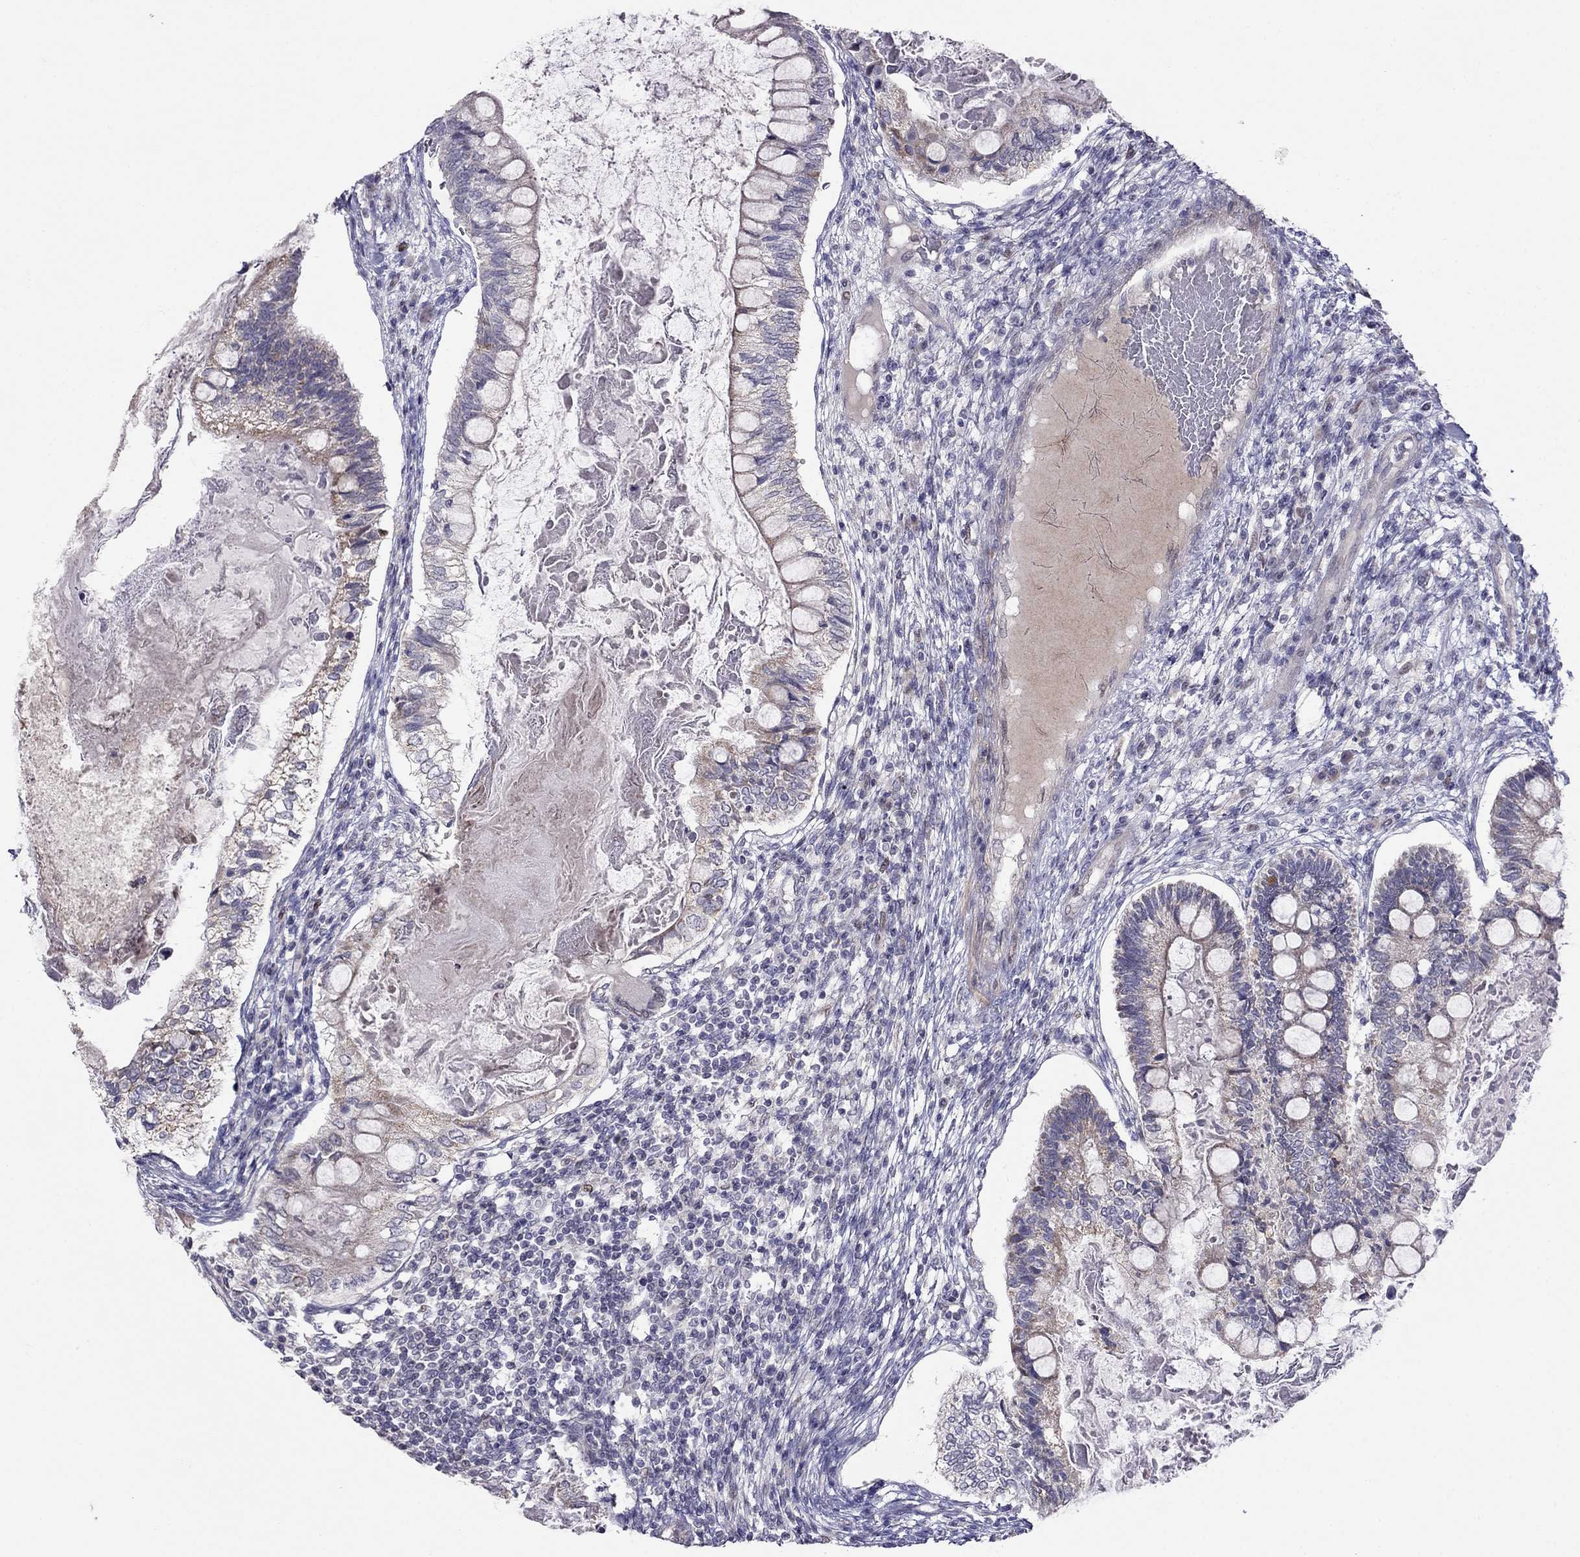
{"staining": {"intensity": "weak", "quantity": "<25%", "location": "cytoplasmic/membranous"}, "tissue": "testis cancer", "cell_type": "Tumor cells", "image_type": "cancer", "snomed": [{"axis": "morphology", "description": "Seminoma, NOS"}, {"axis": "morphology", "description": "Carcinoma, Embryonal, NOS"}, {"axis": "topography", "description": "Testis"}], "caption": "This image is of testis cancer (seminoma) stained with immunohistochemistry (IHC) to label a protein in brown with the nuclei are counter-stained blue. There is no positivity in tumor cells.", "gene": "LRRC39", "patient": {"sex": "male", "age": 41}}